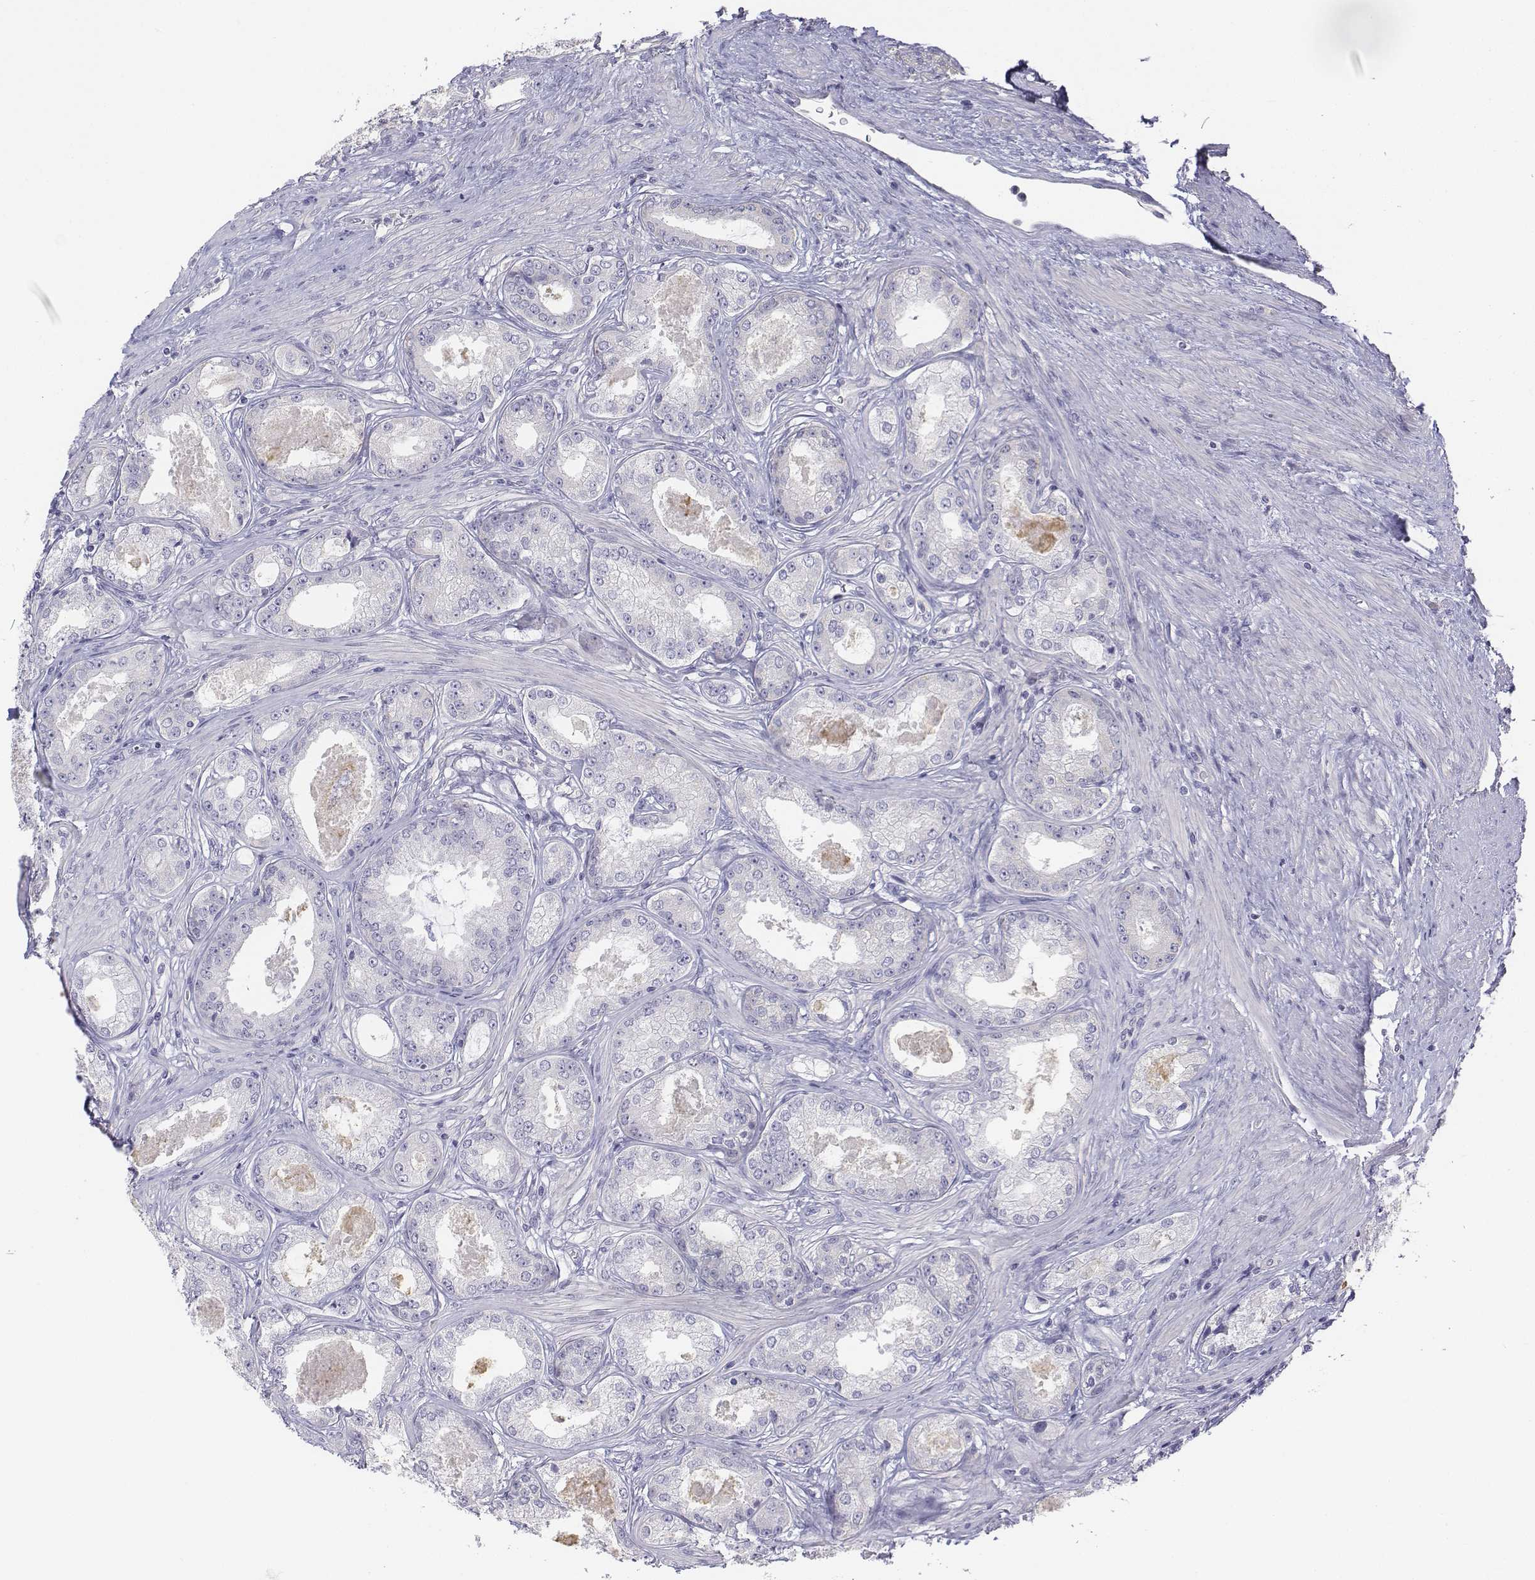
{"staining": {"intensity": "negative", "quantity": "none", "location": "none"}, "tissue": "prostate cancer", "cell_type": "Tumor cells", "image_type": "cancer", "snomed": [{"axis": "morphology", "description": "Adenocarcinoma, Low grade"}, {"axis": "topography", "description": "Prostate"}], "caption": "DAB immunohistochemical staining of prostate low-grade adenocarcinoma displays no significant expression in tumor cells.", "gene": "LGSN", "patient": {"sex": "male", "age": 68}}